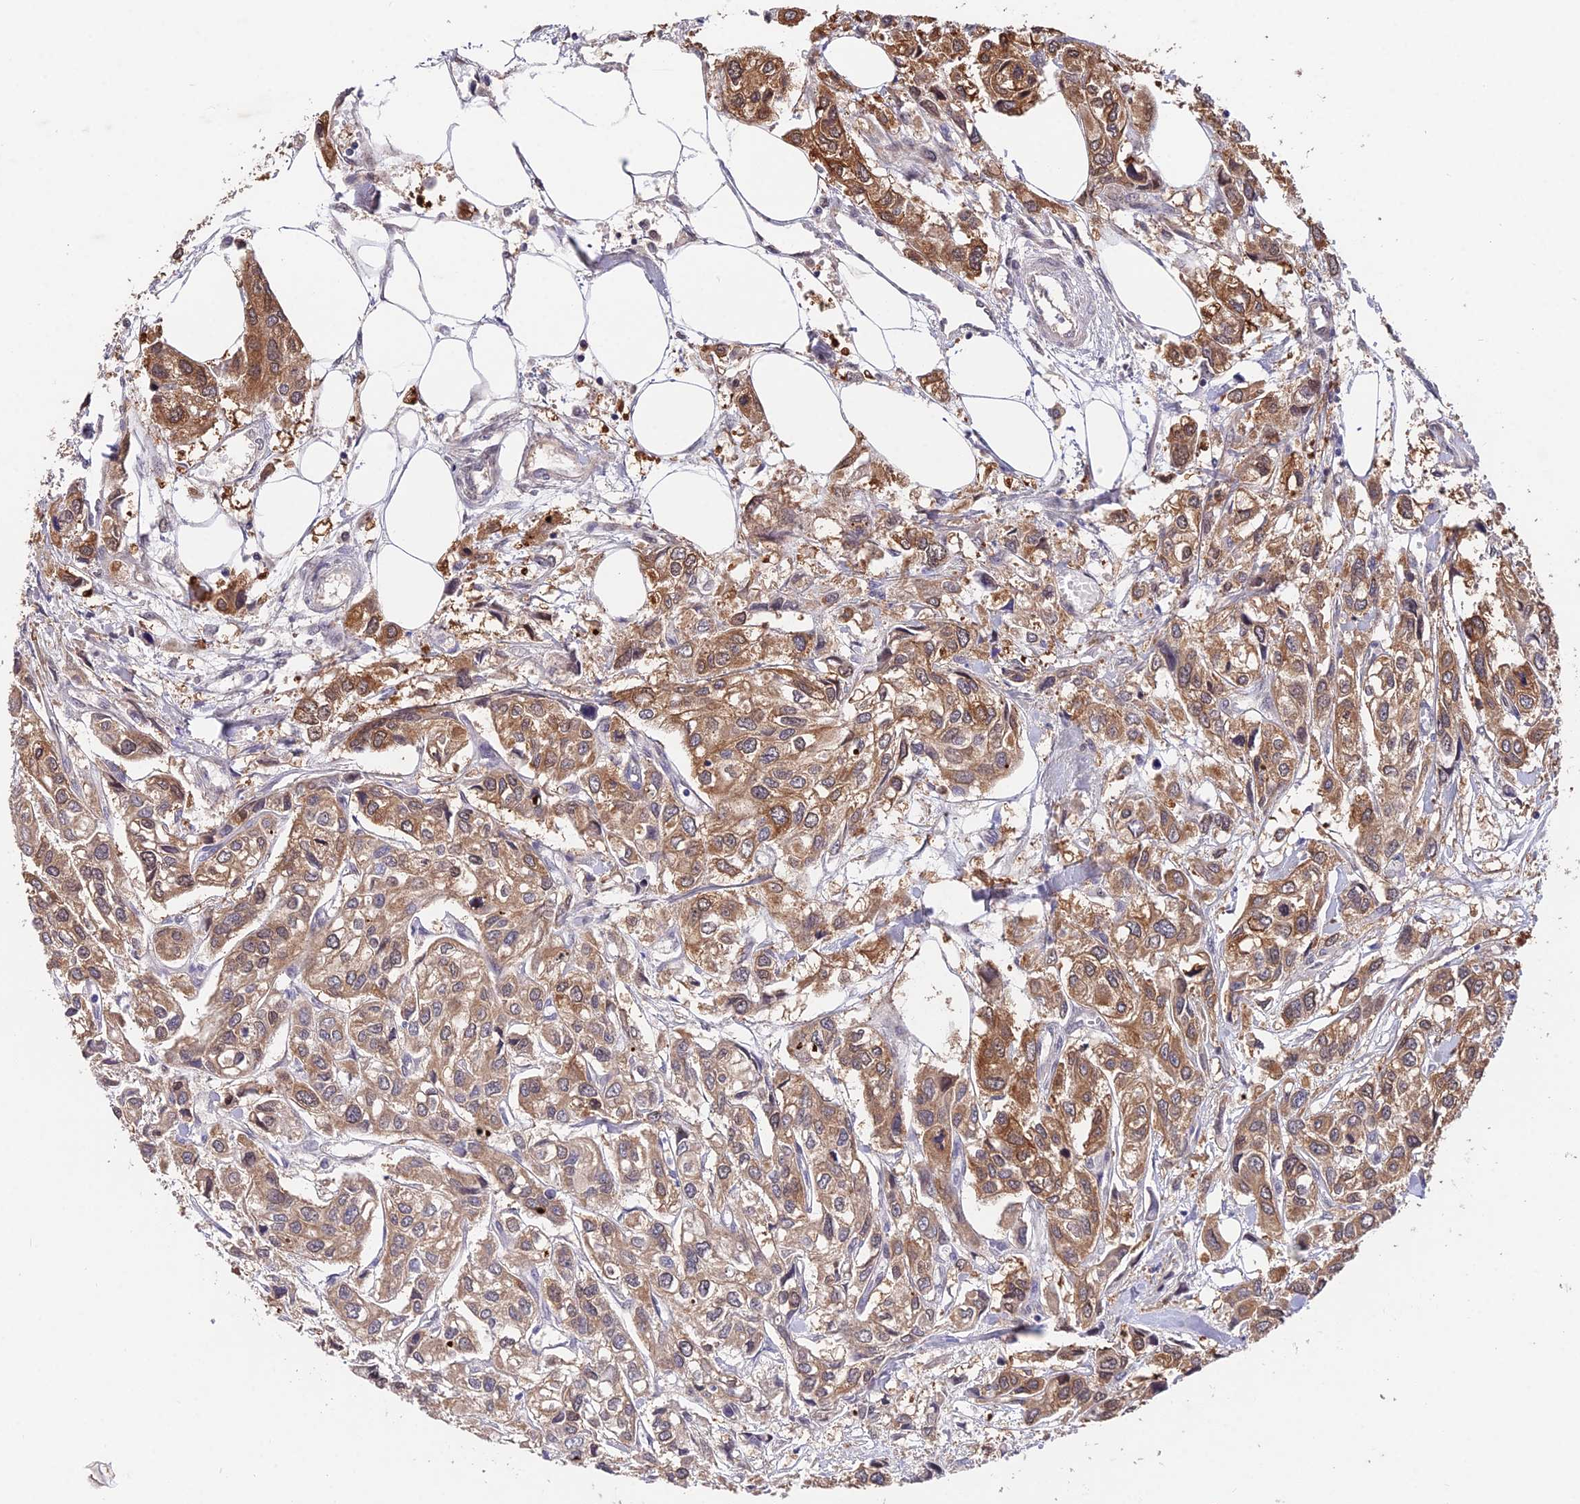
{"staining": {"intensity": "moderate", "quantity": ">75%", "location": "cytoplasmic/membranous"}, "tissue": "urothelial cancer", "cell_type": "Tumor cells", "image_type": "cancer", "snomed": [{"axis": "morphology", "description": "Urothelial carcinoma, High grade"}, {"axis": "topography", "description": "Urinary bladder"}], "caption": "A medium amount of moderate cytoplasmic/membranous expression is present in about >75% of tumor cells in urothelial carcinoma (high-grade) tissue. The protein is stained brown, and the nuclei are stained in blue (DAB IHC with brightfield microscopy, high magnification).", "gene": "INPP4A", "patient": {"sex": "male", "age": 67}}